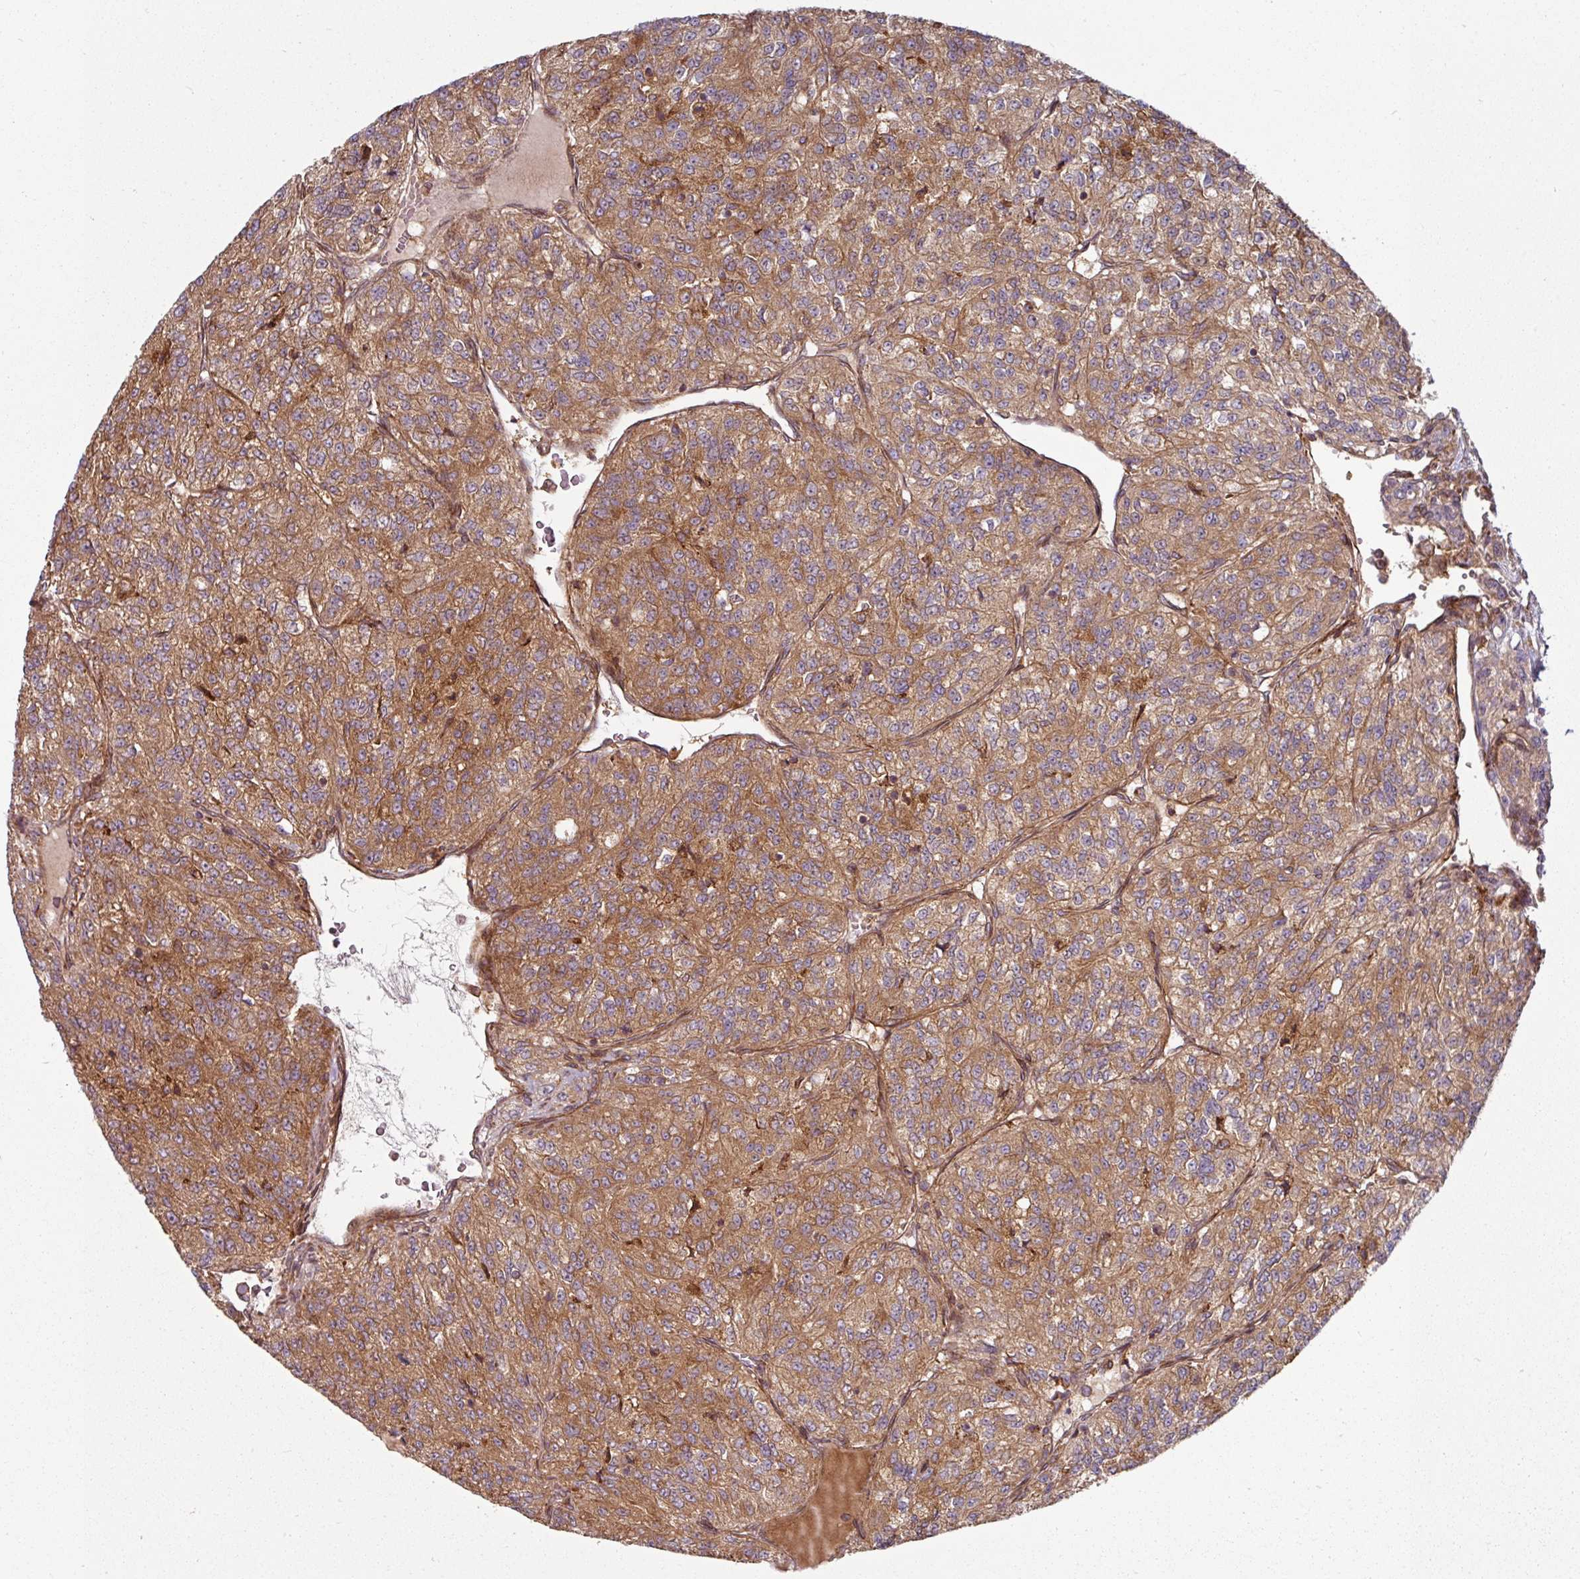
{"staining": {"intensity": "moderate", "quantity": ">75%", "location": "cytoplasmic/membranous"}, "tissue": "renal cancer", "cell_type": "Tumor cells", "image_type": "cancer", "snomed": [{"axis": "morphology", "description": "Adenocarcinoma, NOS"}, {"axis": "topography", "description": "Kidney"}], "caption": "DAB immunohistochemical staining of human renal cancer shows moderate cytoplasmic/membranous protein staining in about >75% of tumor cells. (IHC, brightfield microscopy, high magnification).", "gene": "RAB5A", "patient": {"sex": "female", "age": 63}}